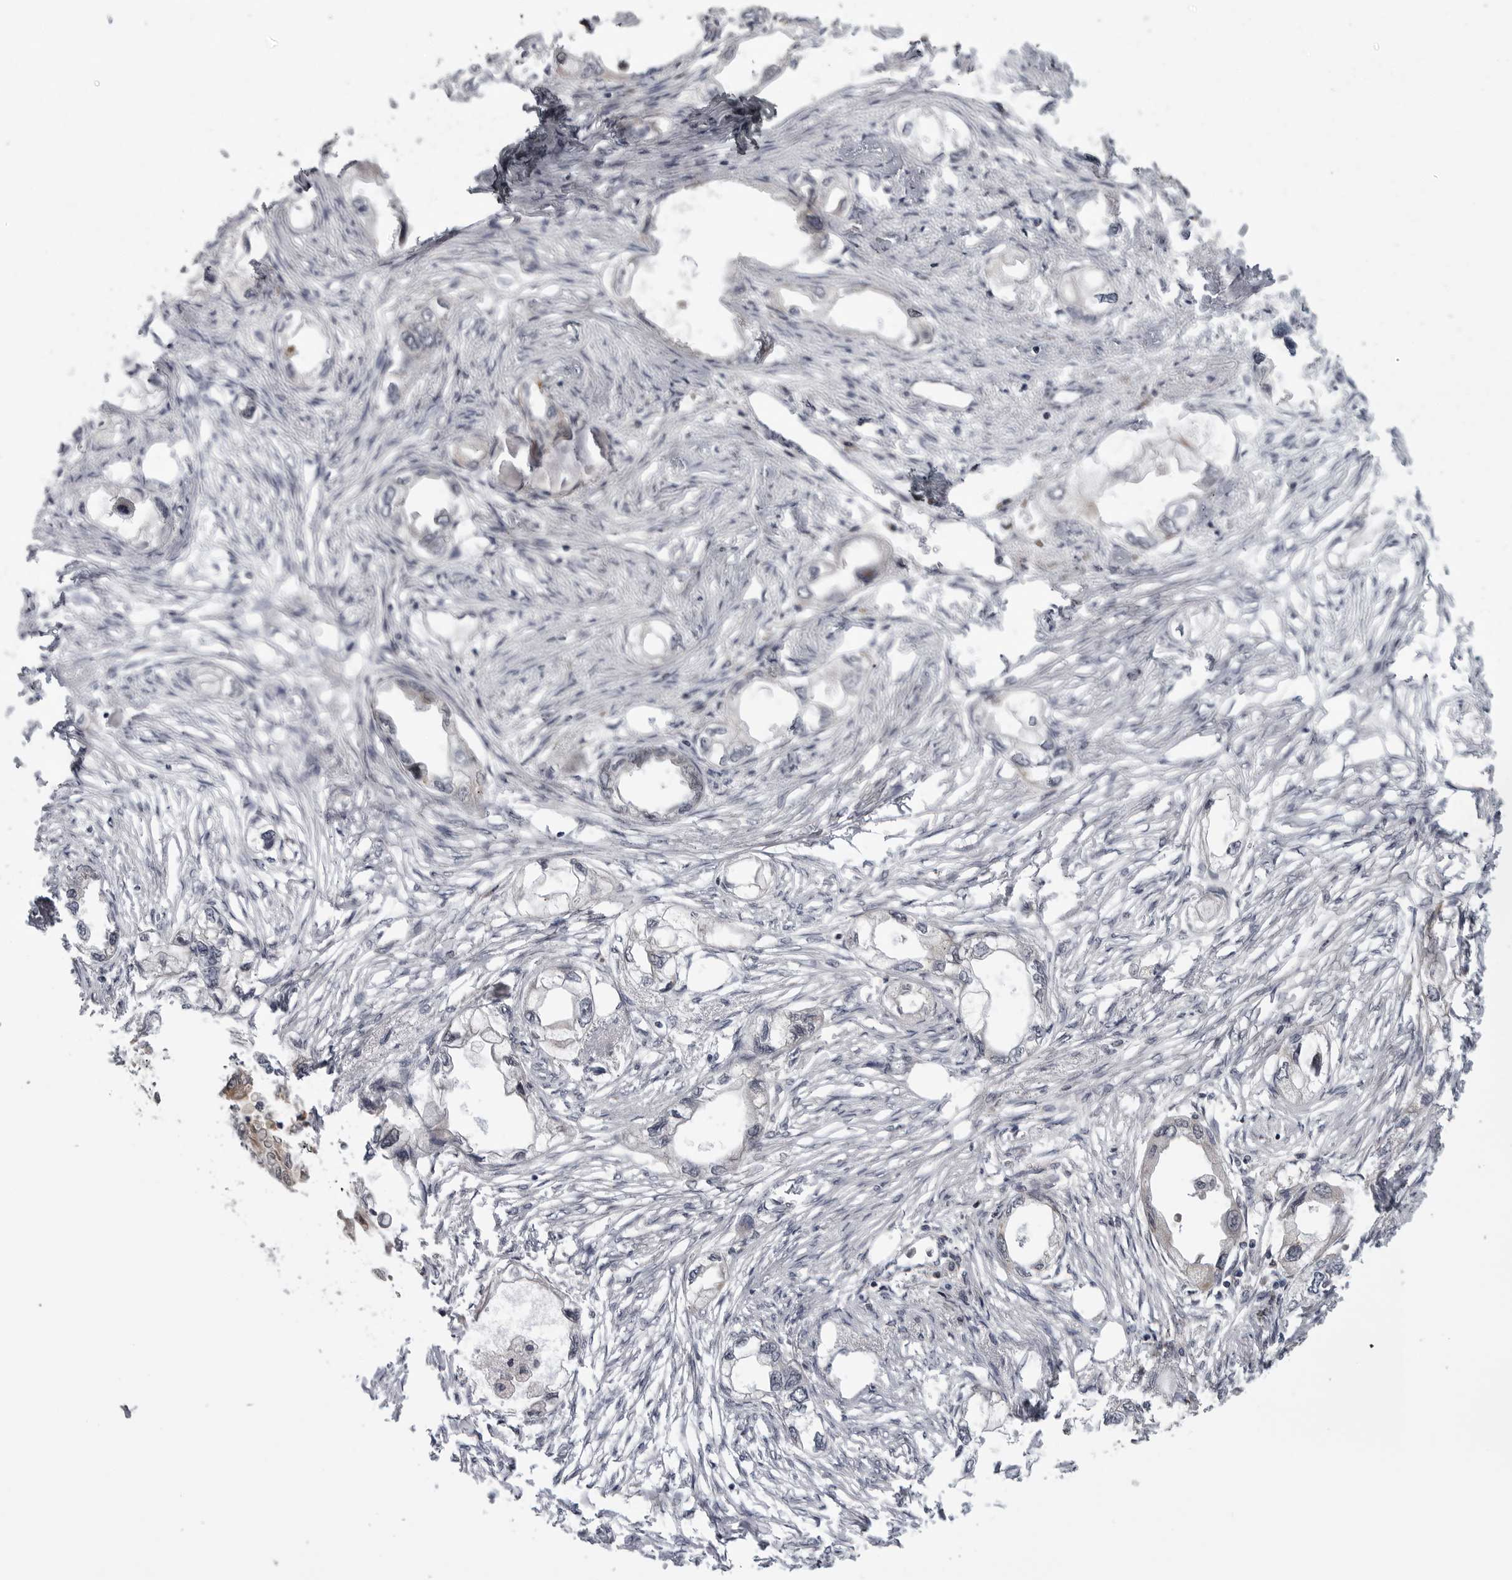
{"staining": {"intensity": "negative", "quantity": "none", "location": "none"}, "tissue": "endometrial cancer", "cell_type": "Tumor cells", "image_type": "cancer", "snomed": [{"axis": "morphology", "description": "Adenocarcinoma, NOS"}, {"axis": "morphology", "description": "Adenocarcinoma, metastatic, NOS"}, {"axis": "topography", "description": "Adipose tissue"}, {"axis": "topography", "description": "Endometrium"}], "caption": "The immunohistochemistry (IHC) histopathology image has no significant staining in tumor cells of metastatic adenocarcinoma (endometrial) tissue.", "gene": "LRRC45", "patient": {"sex": "female", "age": 67}}